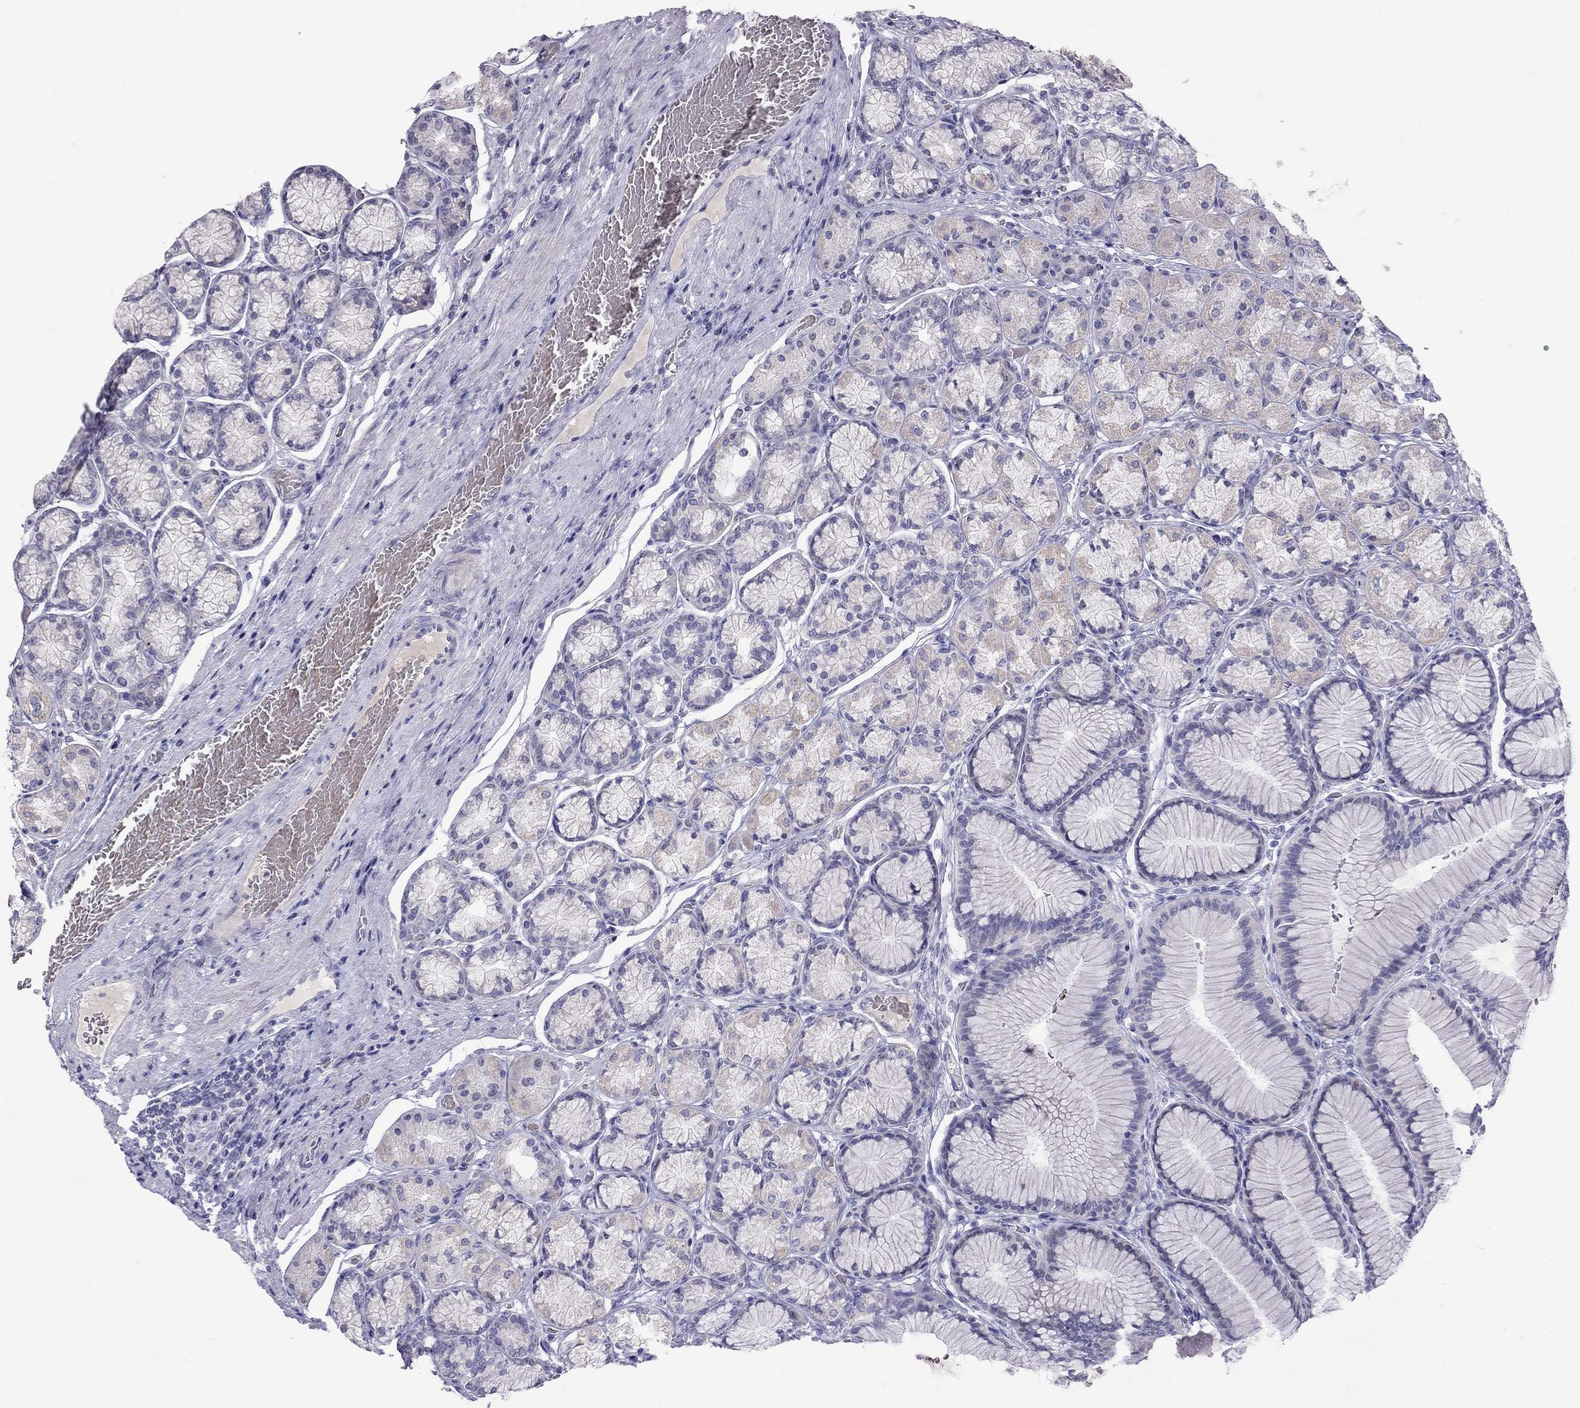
{"staining": {"intensity": "negative", "quantity": "none", "location": "none"}, "tissue": "stomach", "cell_type": "Glandular cells", "image_type": "normal", "snomed": [{"axis": "morphology", "description": "Normal tissue, NOS"}, {"axis": "morphology", "description": "Adenocarcinoma, NOS"}, {"axis": "morphology", "description": "Adenocarcinoma, High grade"}, {"axis": "topography", "description": "Stomach, upper"}, {"axis": "topography", "description": "Stomach"}], "caption": "Immunohistochemical staining of benign human stomach displays no significant expression in glandular cells.", "gene": "MUC16", "patient": {"sex": "female", "age": 65}}